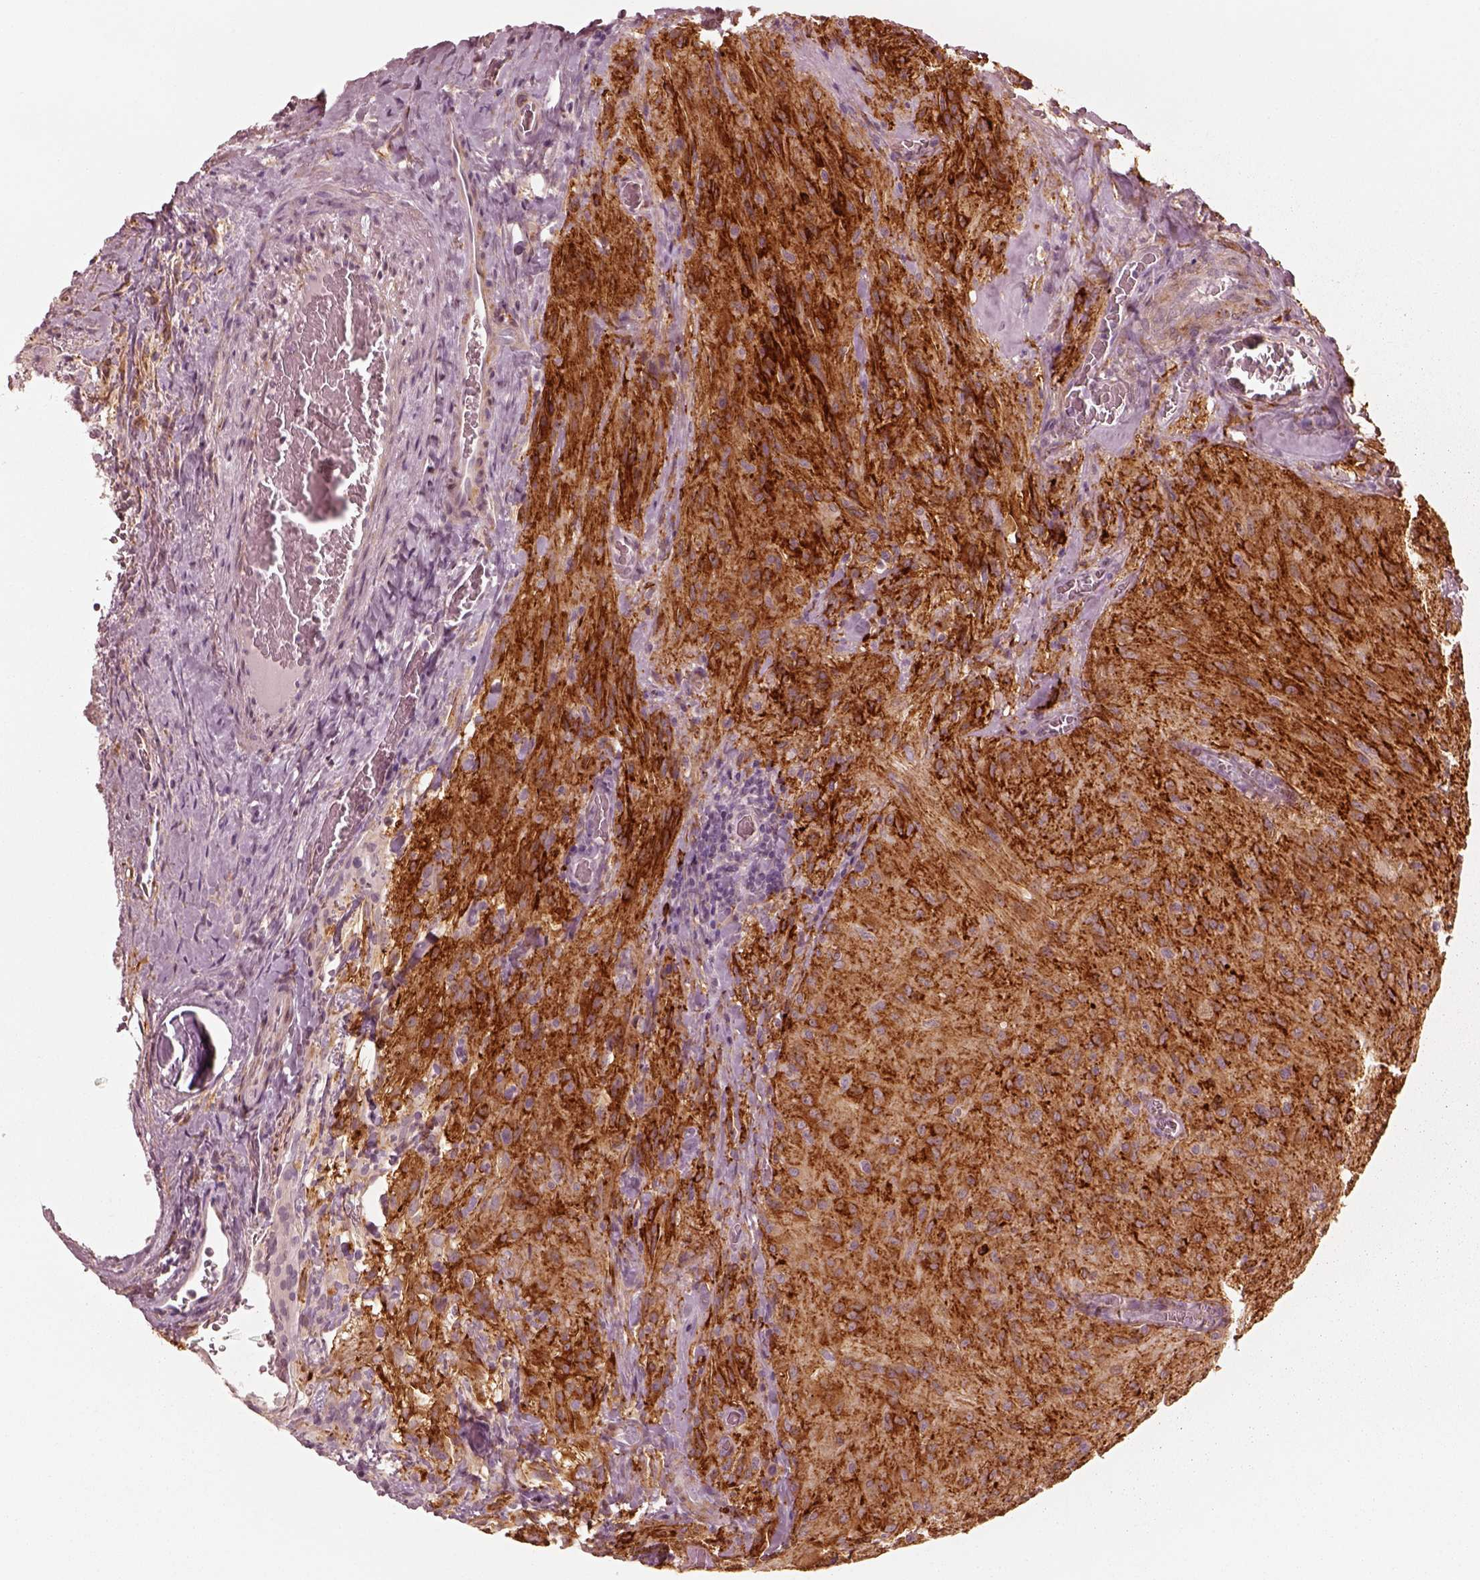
{"staining": {"intensity": "strong", "quantity": ">75%", "location": "cytoplasmic/membranous"}, "tissue": "glioma", "cell_type": "Tumor cells", "image_type": "cancer", "snomed": [{"axis": "morphology", "description": "Glioma, malignant, High grade"}, {"axis": "topography", "description": "Brain"}], "caption": "Malignant glioma (high-grade) stained with a protein marker exhibits strong staining in tumor cells.", "gene": "DNAAF9", "patient": {"sex": "male", "age": 47}}